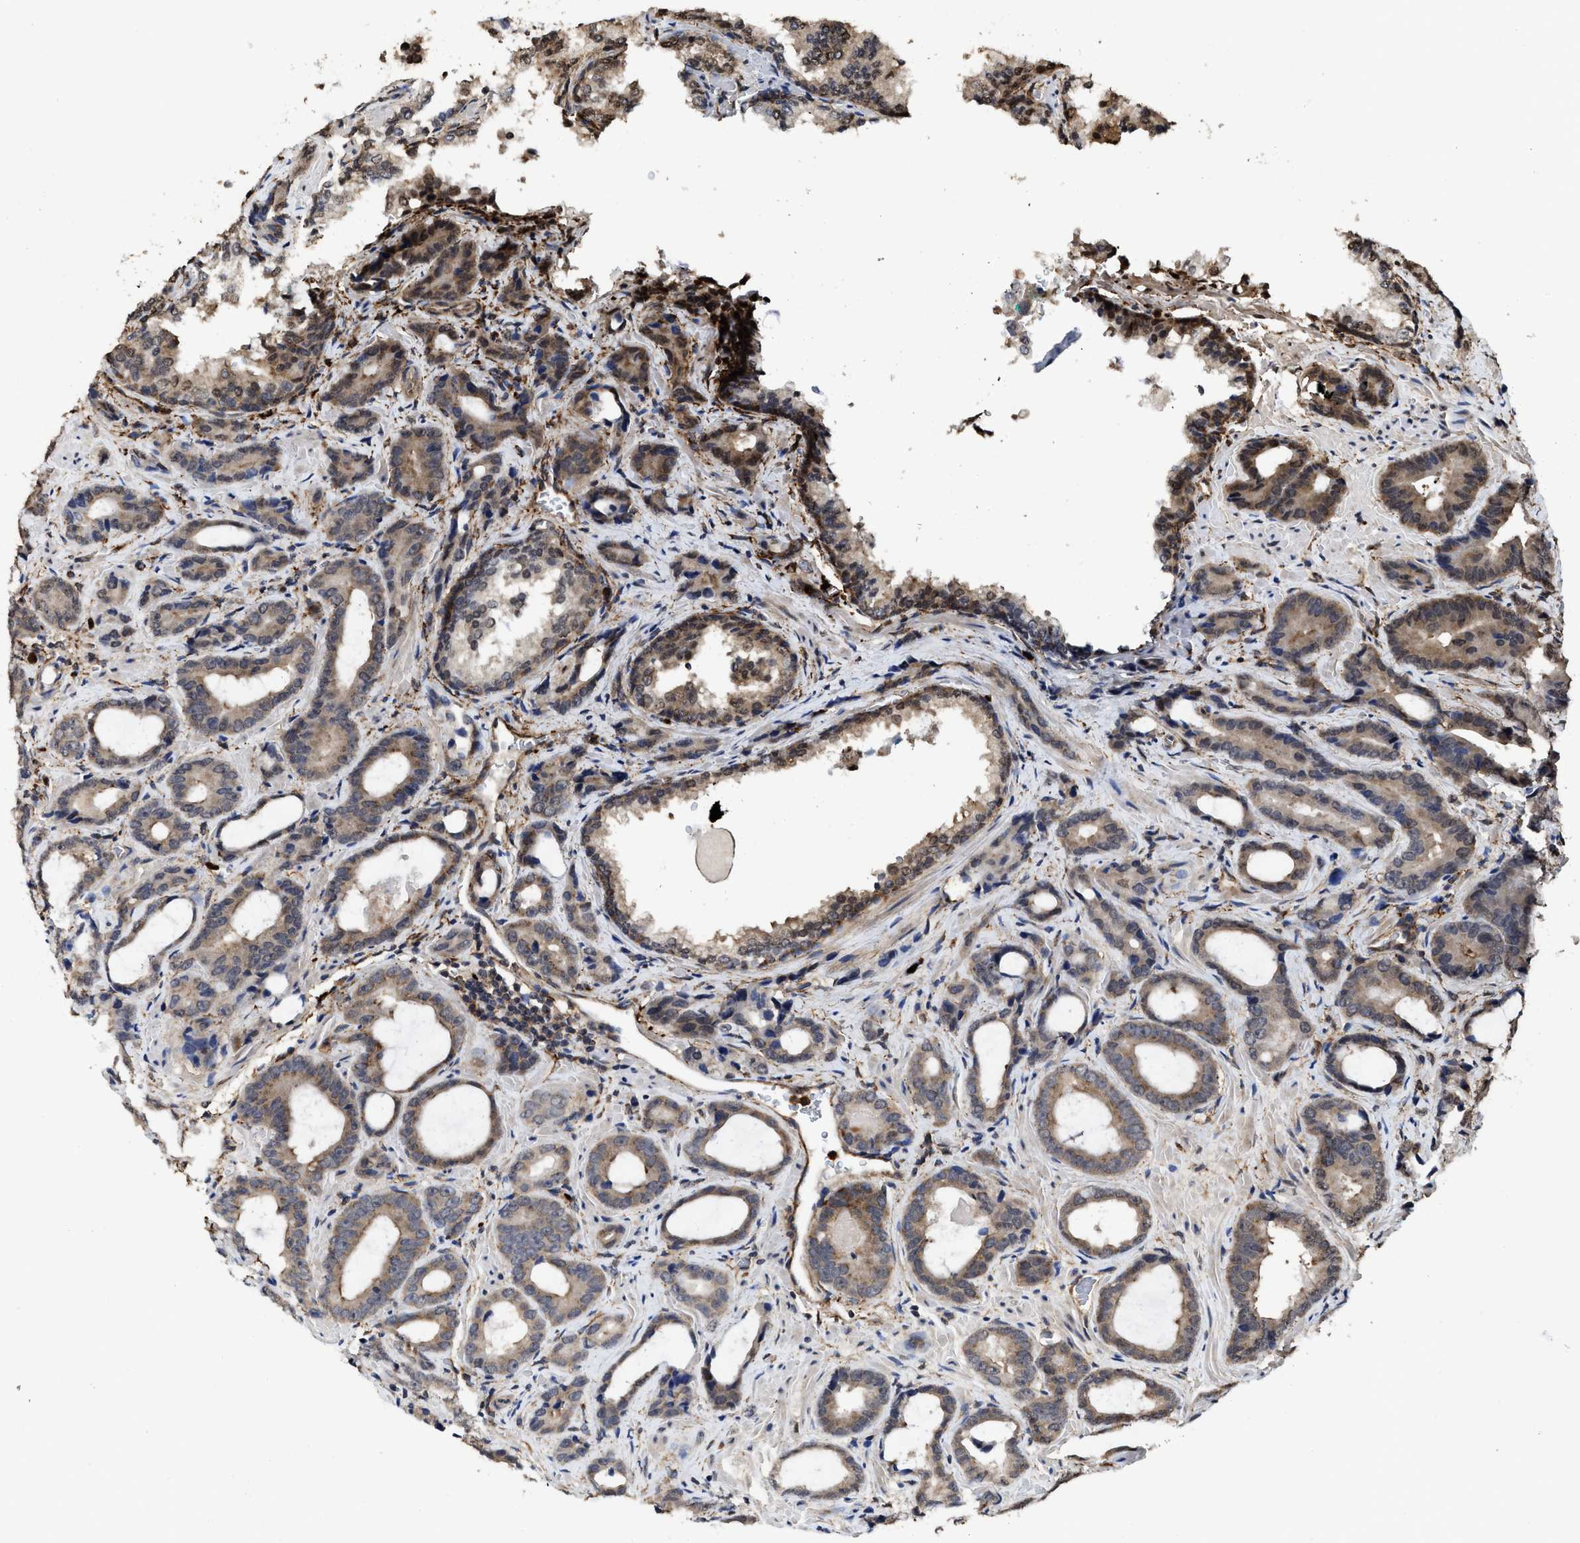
{"staining": {"intensity": "moderate", "quantity": ">75%", "location": "cytoplasmic/membranous"}, "tissue": "prostate cancer", "cell_type": "Tumor cells", "image_type": "cancer", "snomed": [{"axis": "morphology", "description": "Adenocarcinoma, Low grade"}, {"axis": "topography", "description": "Prostate"}], "caption": "Prostate low-grade adenocarcinoma tissue reveals moderate cytoplasmic/membranous expression in about >75% of tumor cells", "gene": "SEPTIN2", "patient": {"sex": "male", "age": 60}}